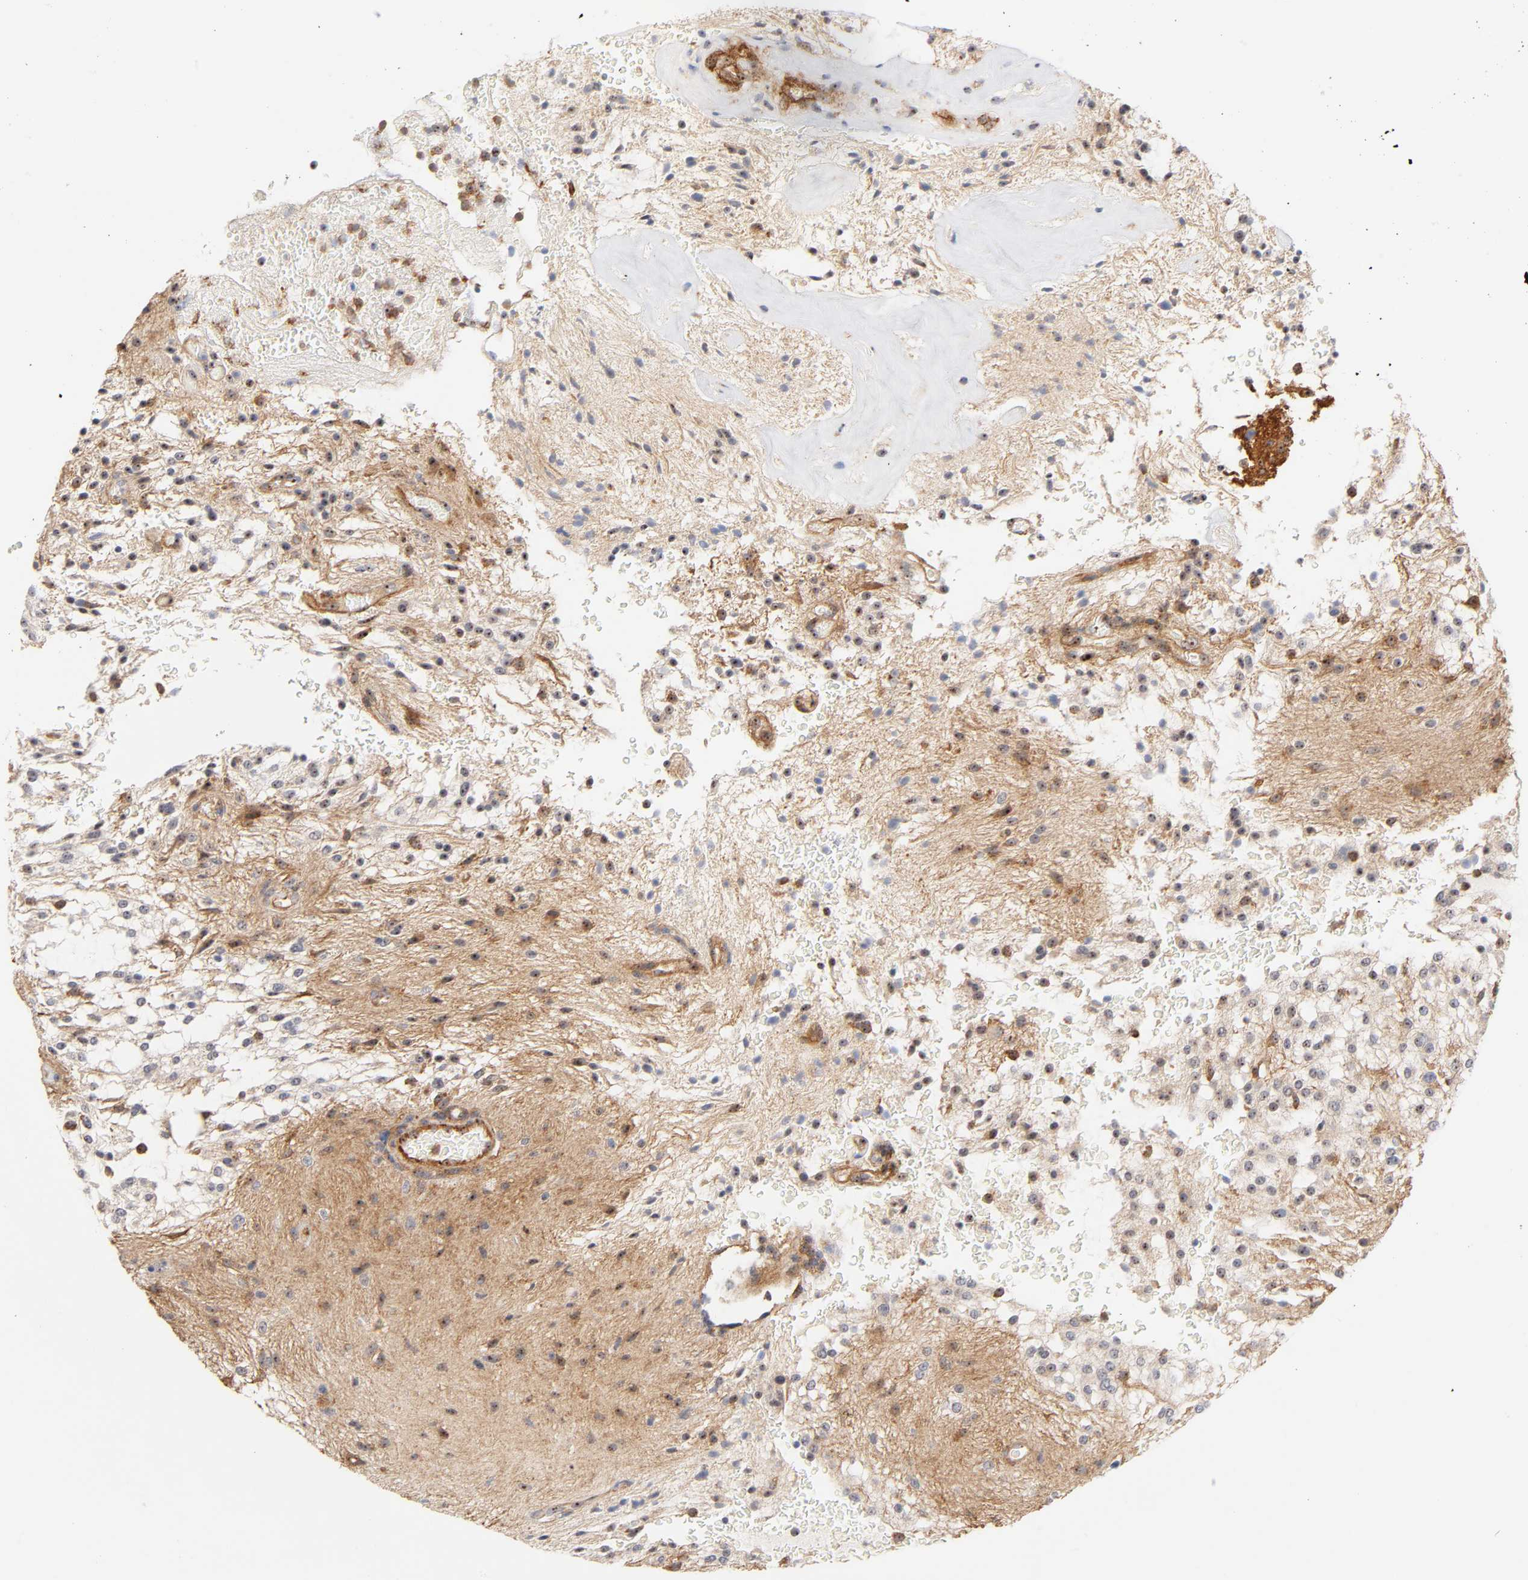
{"staining": {"intensity": "moderate", "quantity": ">75%", "location": "cytoplasmic/membranous,nuclear"}, "tissue": "glioma", "cell_type": "Tumor cells", "image_type": "cancer", "snomed": [{"axis": "morphology", "description": "Glioma, malignant, NOS"}, {"axis": "topography", "description": "Cerebellum"}], "caption": "Glioma stained for a protein shows moderate cytoplasmic/membranous and nuclear positivity in tumor cells.", "gene": "PLD1", "patient": {"sex": "female", "age": 10}}